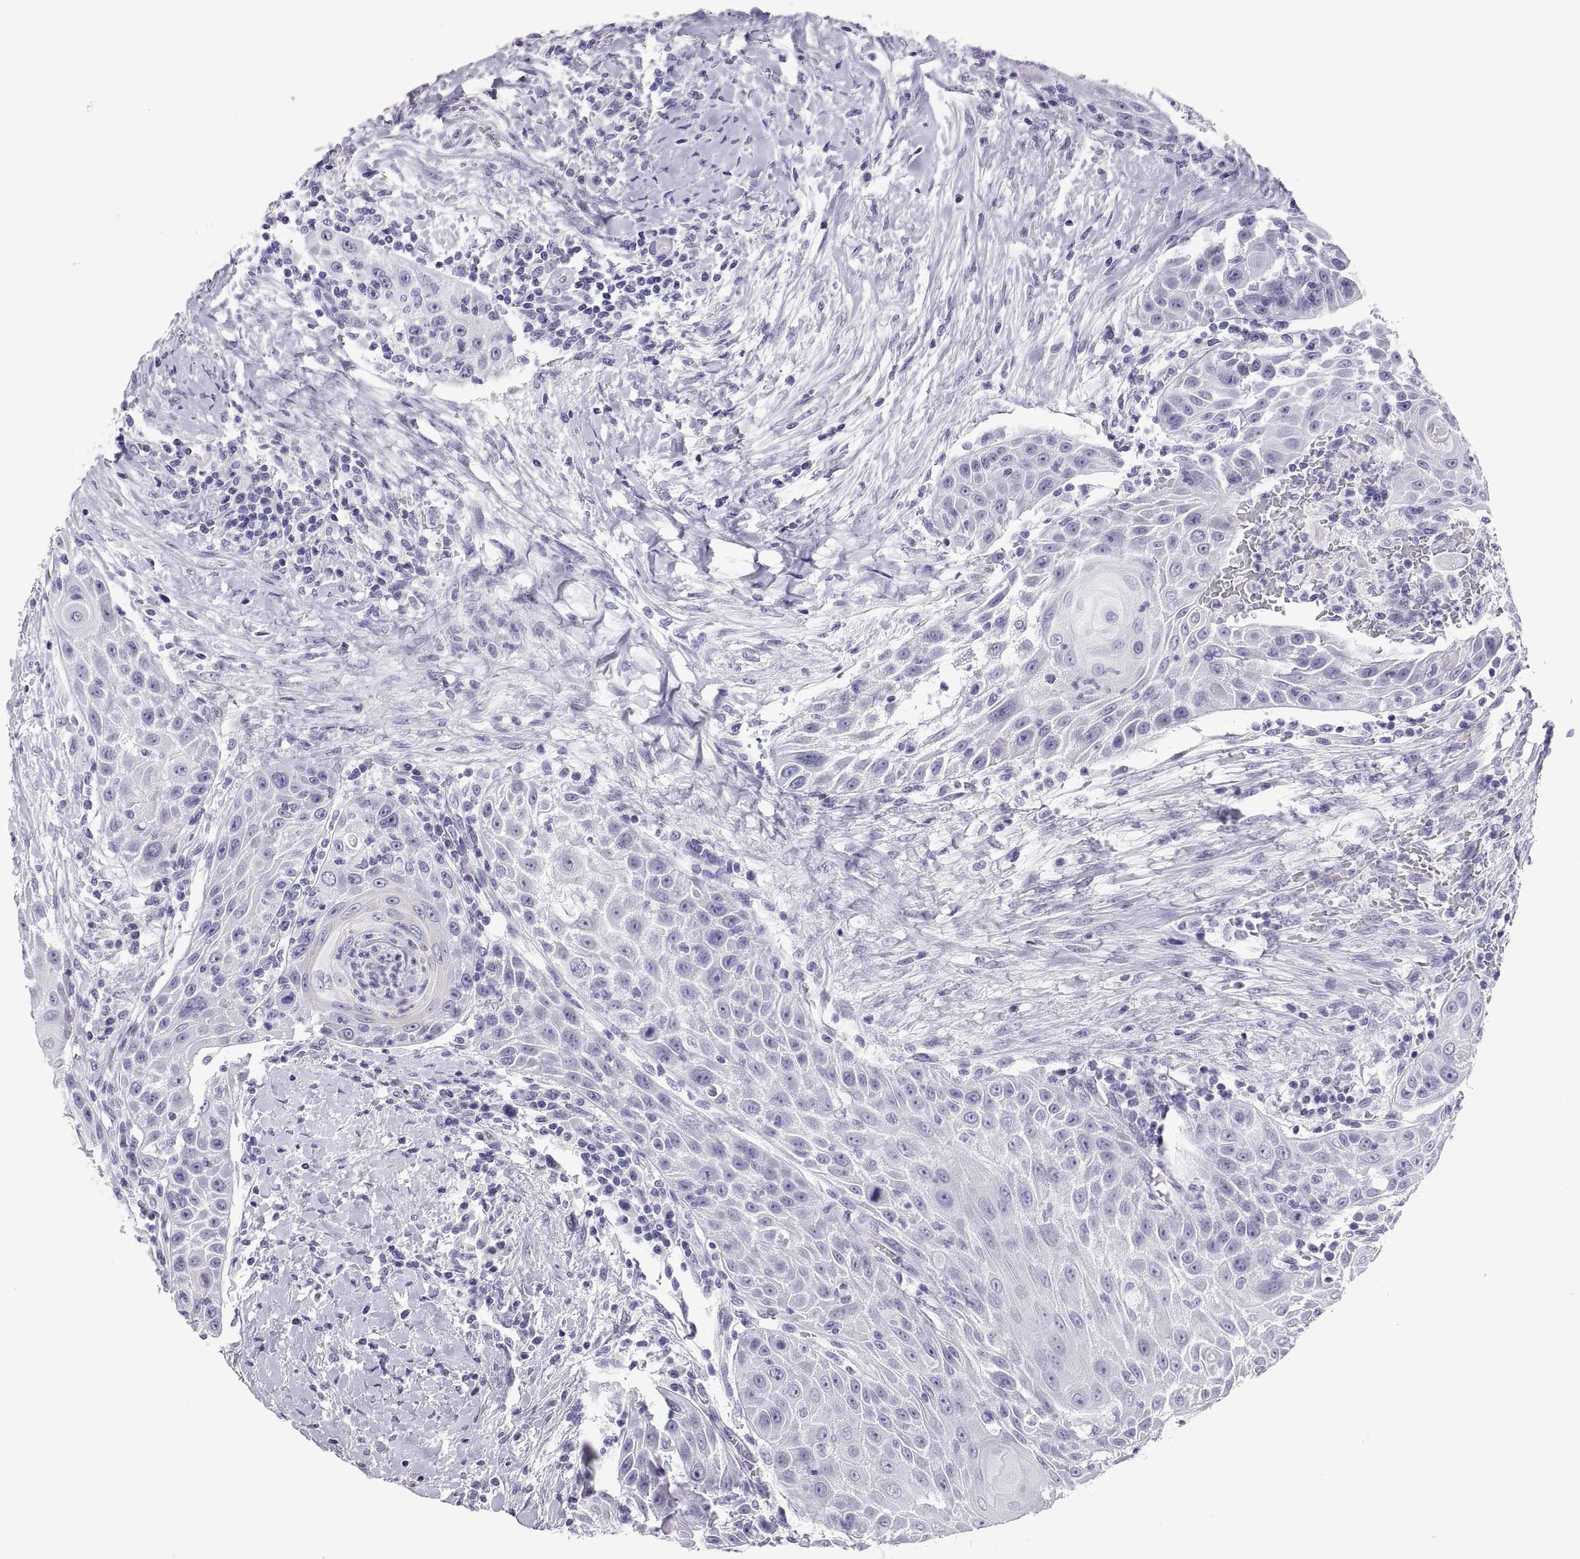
{"staining": {"intensity": "negative", "quantity": "none", "location": "none"}, "tissue": "head and neck cancer", "cell_type": "Tumor cells", "image_type": "cancer", "snomed": [{"axis": "morphology", "description": "Squamous cell carcinoma, NOS"}, {"axis": "topography", "description": "Head-Neck"}], "caption": "Tumor cells show no significant protein staining in head and neck squamous cell carcinoma.", "gene": "FAM170A", "patient": {"sex": "male", "age": 69}}